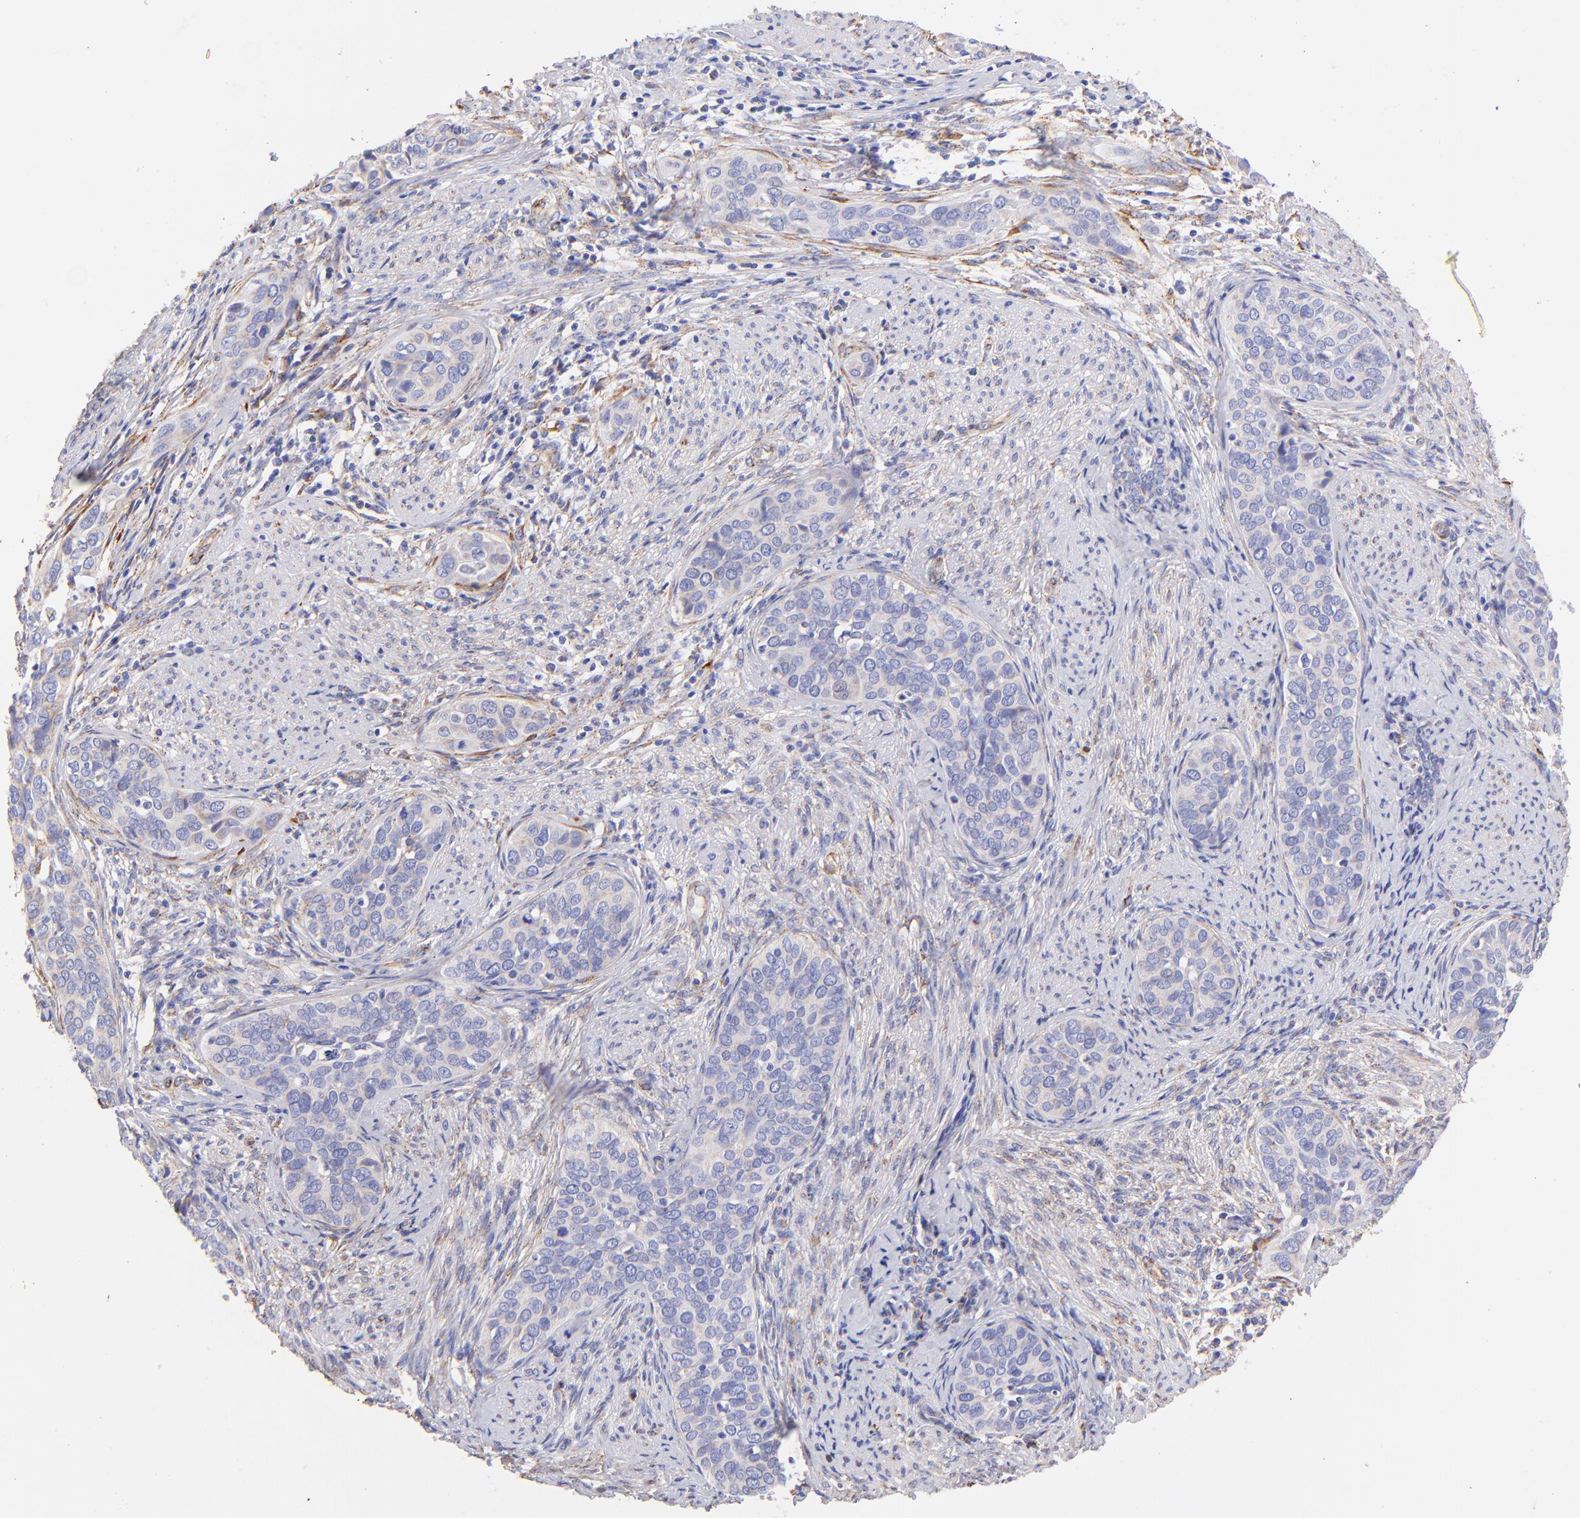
{"staining": {"intensity": "weak", "quantity": "<25%", "location": "cytoplasmic/membranous"}, "tissue": "cervical cancer", "cell_type": "Tumor cells", "image_type": "cancer", "snomed": [{"axis": "morphology", "description": "Squamous cell carcinoma, NOS"}, {"axis": "topography", "description": "Cervix"}], "caption": "Squamous cell carcinoma (cervical) stained for a protein using immunohistochemistry (IHC) reveals no expression tumor cells.", "gene": "SPARC", "patient": {"sex": "female", "age": 31}}